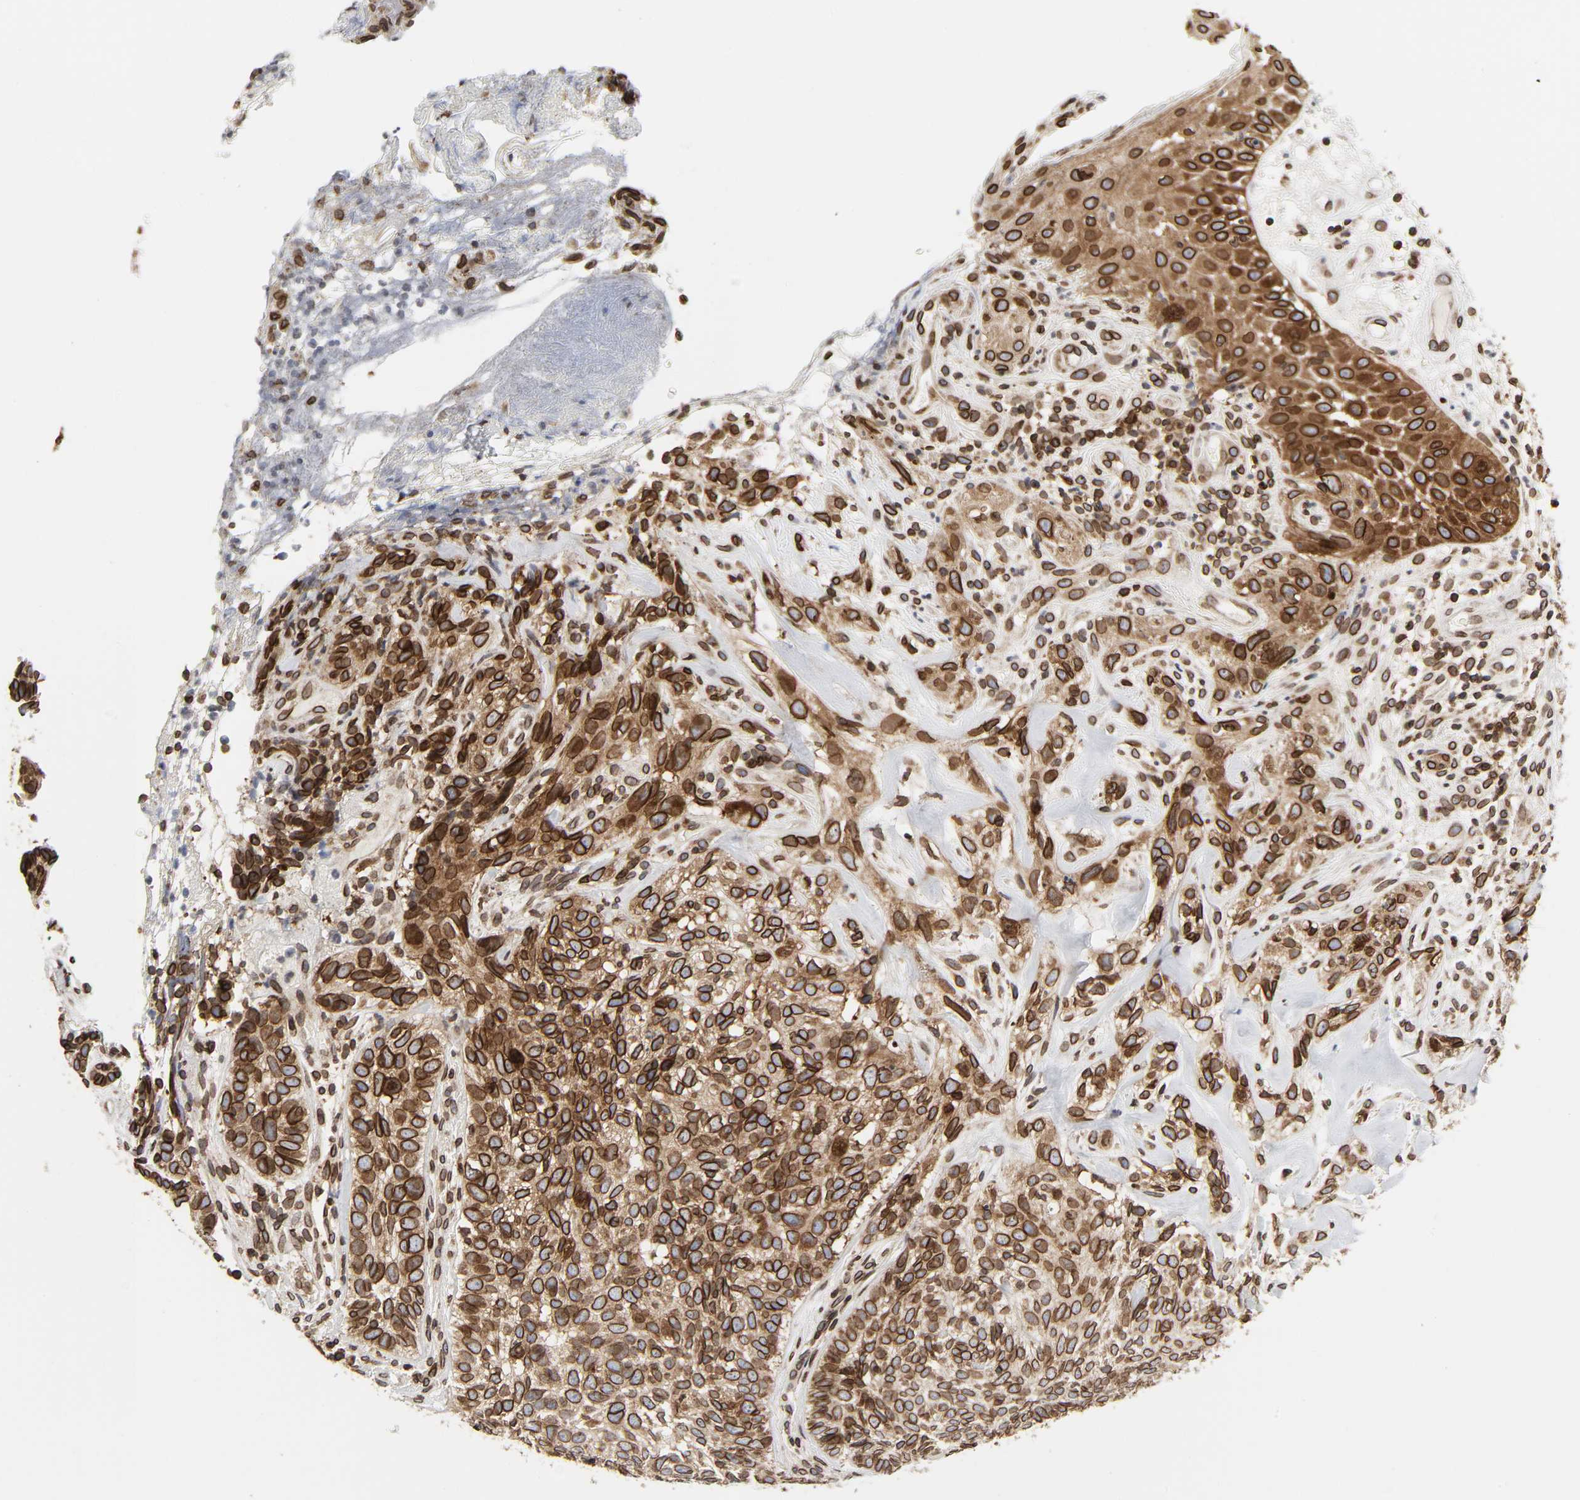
{"staining": {"intensity": "strong", "quantity": ">75%", "location": "cytoplasmic/membranous,nuclear"}, "tissue": "skin cancer", "cell_type": "Tumor cells", "image_type": "cancer", "snomed": [{"axis": "morphology", "description": "Basal cell carcinoma"}, {"axis": "topography", "description": "Skin"}], "caption": "A histopathology image showing strong cytoplasmic/membranous and nuclear staining in approximately >75% of tumor cells in skin cancer (basal cell carcinoma), as visualized by brown immunohistochemical staining.", "gene": "RANGAP1", "patient": {"sex": "male", "age": 72}}